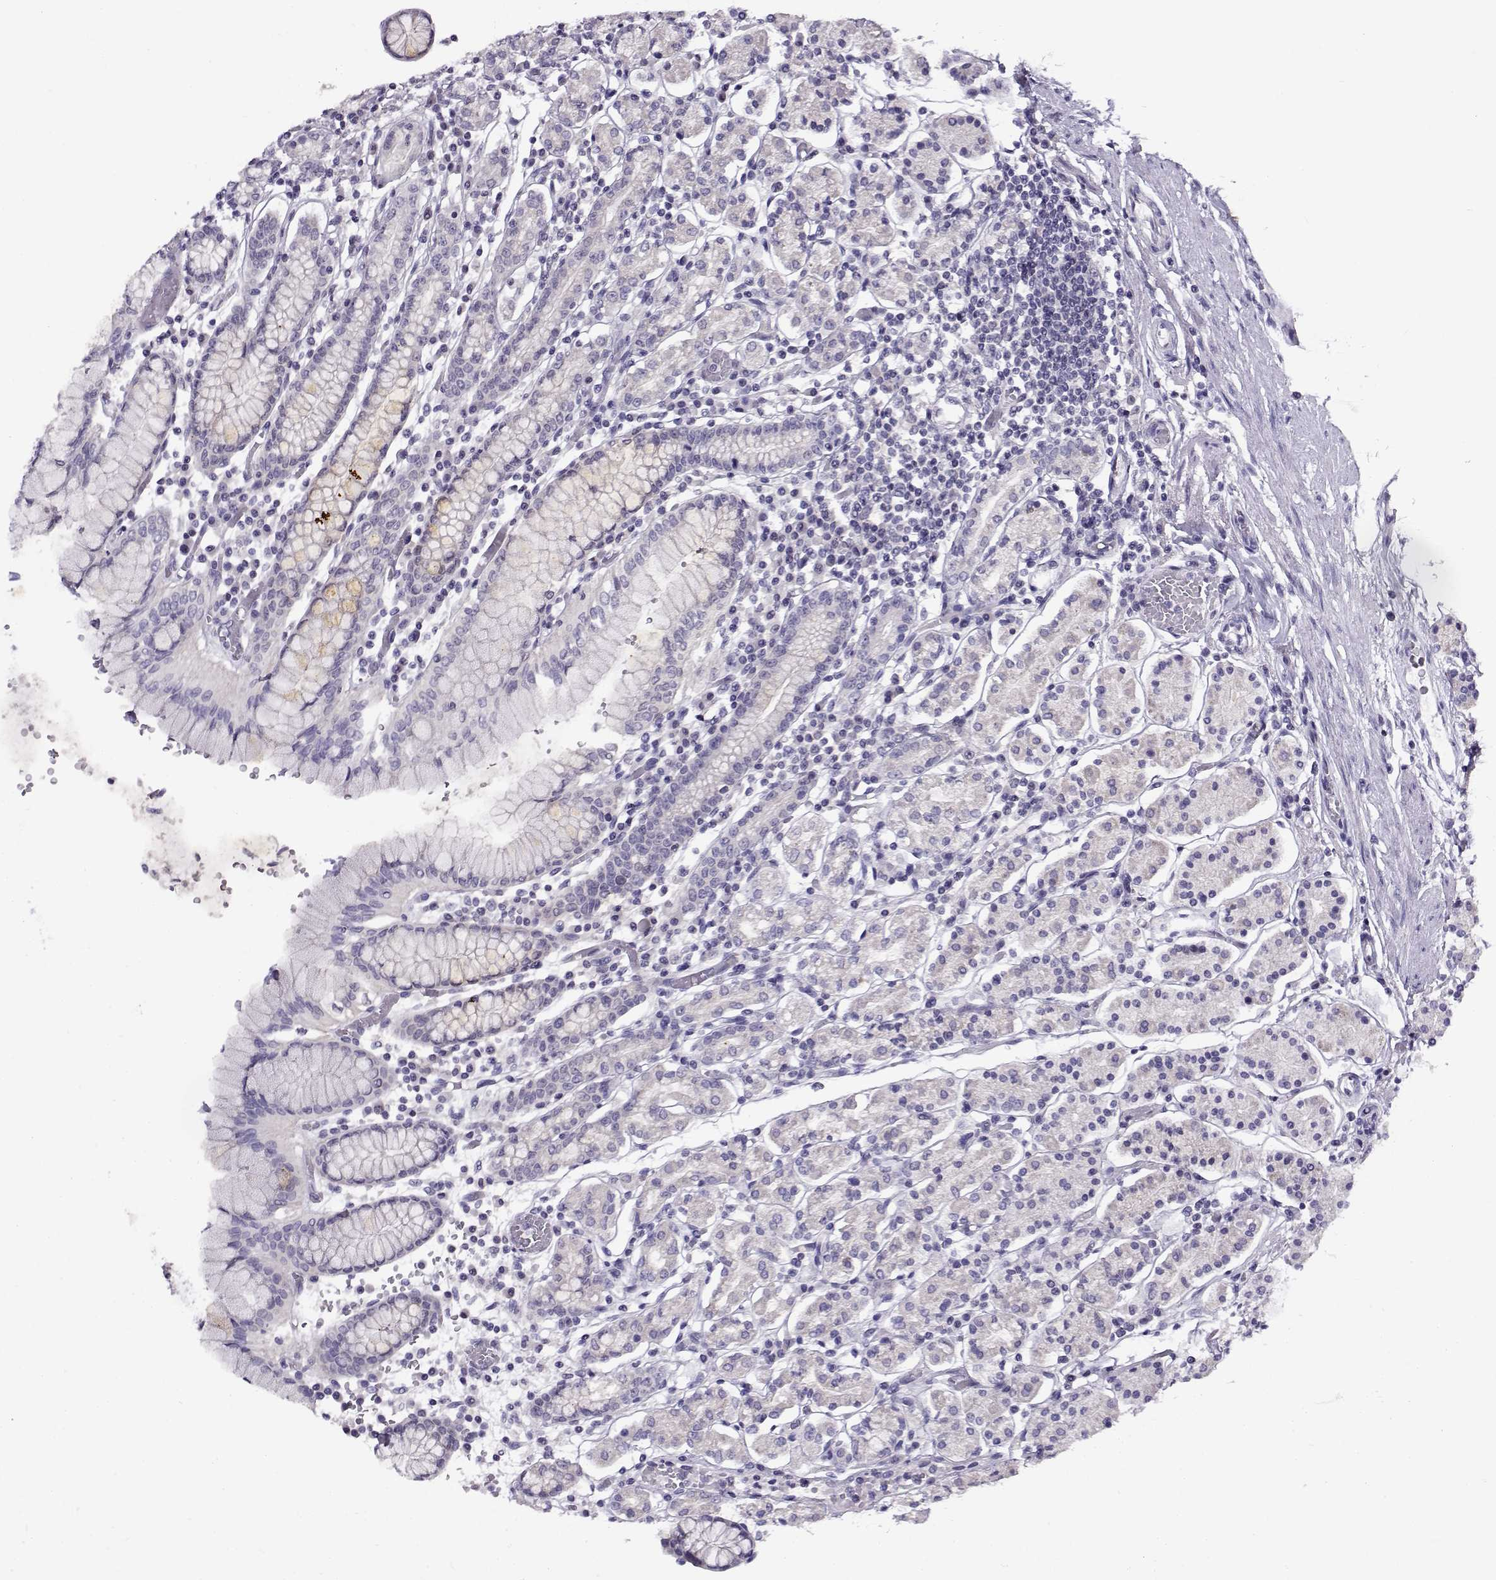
{"staining": {"intensity": "negative", "quantity": "none", "location": "none"}, "tissue": "stomach", "cell_type": "Glandular cells", "image_type": "normal", "snomed": [{"axis": "morphology", "description": "Normal tissue, NOS"}, {"axis": "topography", "description": "Stomach, upper"}, {"axis": "topography", "description": "Stomach"}], "caption": "IHC photomicrograph of benign human stomach stained for a protein (brown), which demonstrates no positivity in glandular cells.", "gene": "FEZF1", "patient": {"sex": "male", "age": 62}}